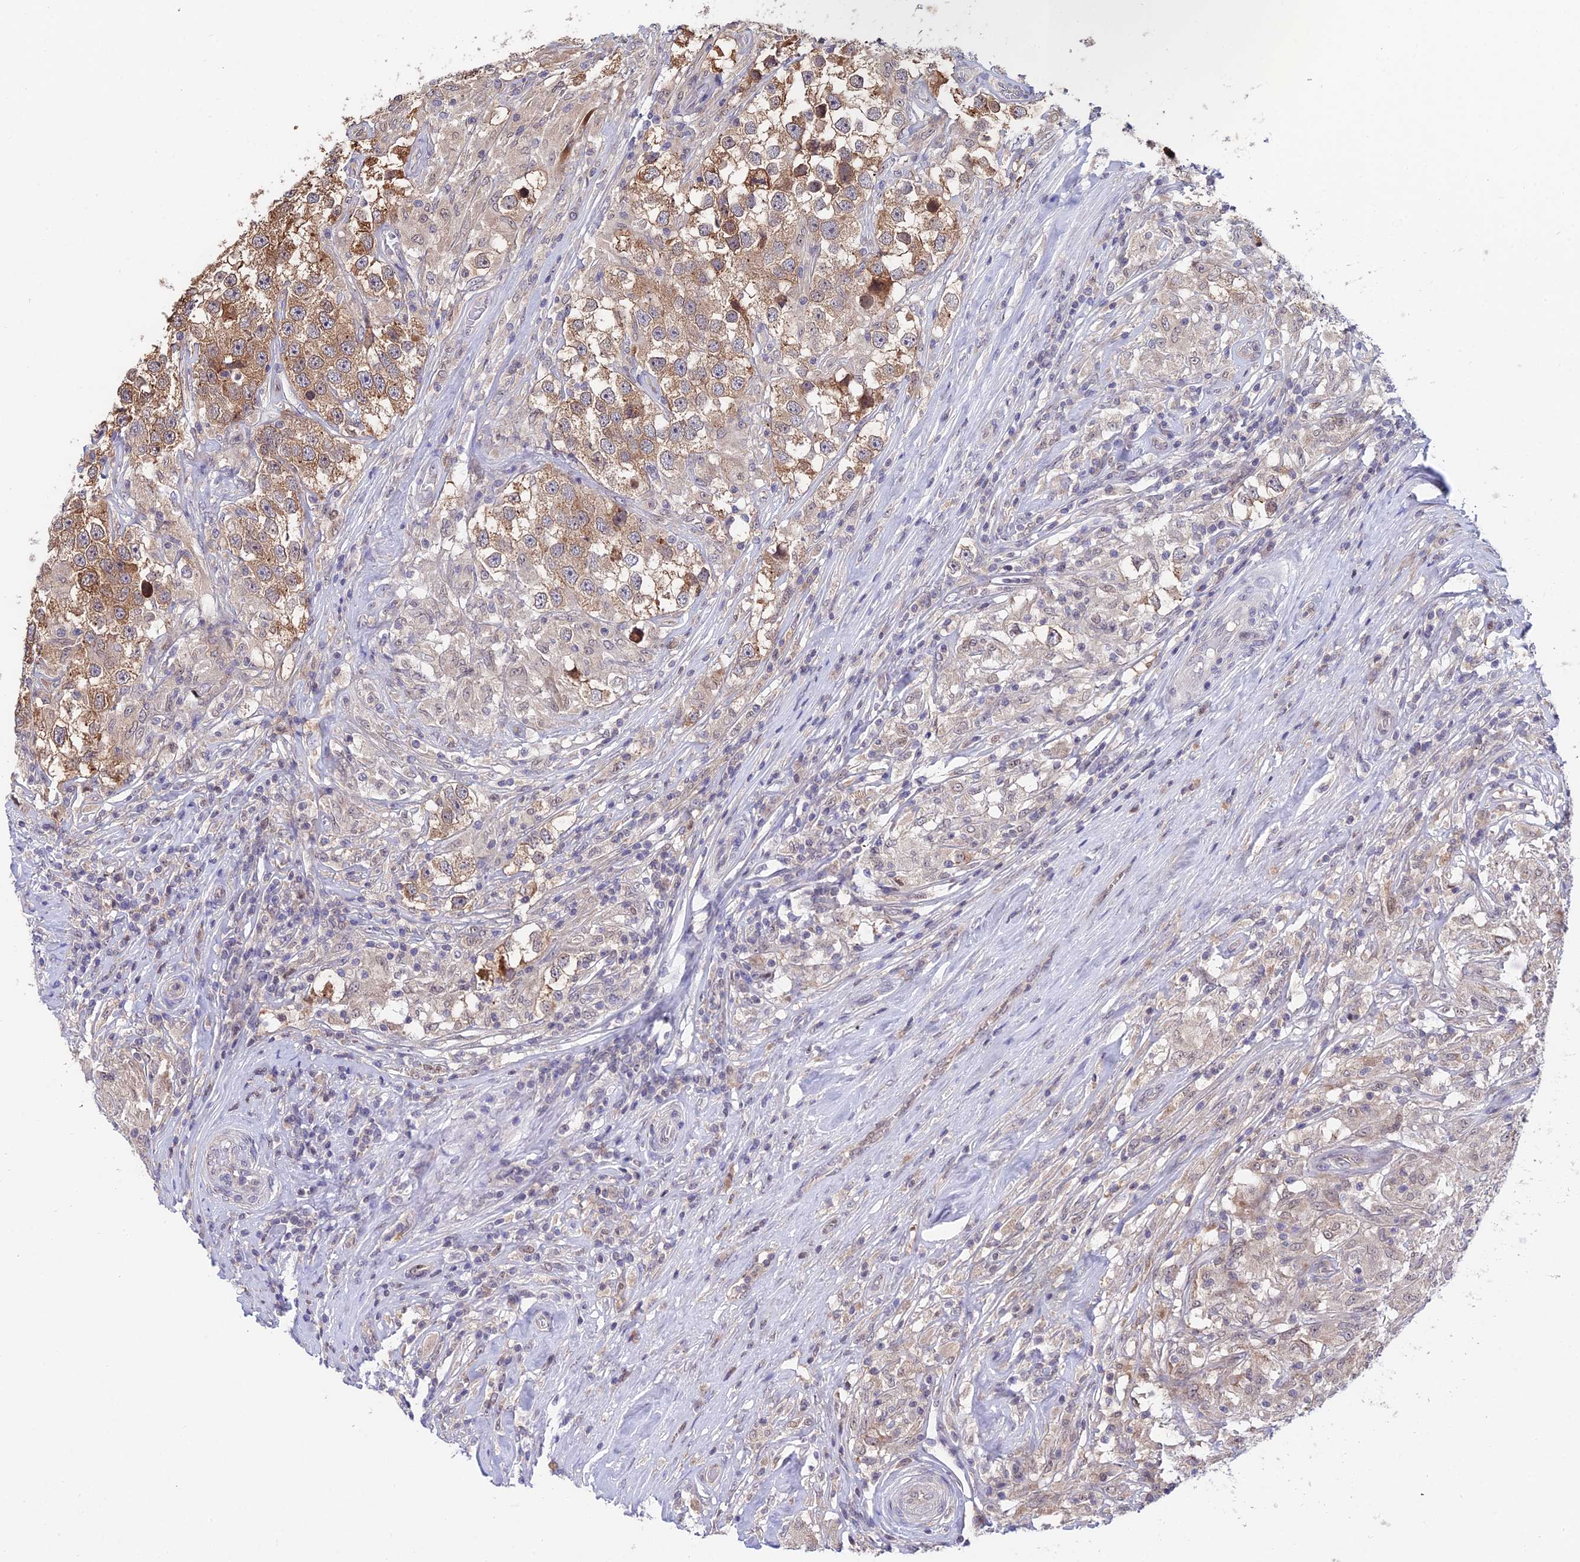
{"staining": {"intensity": "moderate", "quantity": ">75%", "location": "cytoplasmic/membranous"}, "tissue": "testis cancer", "cell_type": "Tumor cells", "image_type": "cancer", "snomed": [{"axis": "morphology", "description": "Seminoma, NOS"}, {"axis": "topography", "description": "Testis"}], "caption": "This histopathology image exhibits seminoma (testis) stained with immunohistochemistry to label a protein in brown. The cytoplasmic/membranous of tumor cells show moderate positivity for the protein. Nuclei are counter-stained blue.", "gene": "INPP4A", "patient": {"sex": "male", "age": 46}}